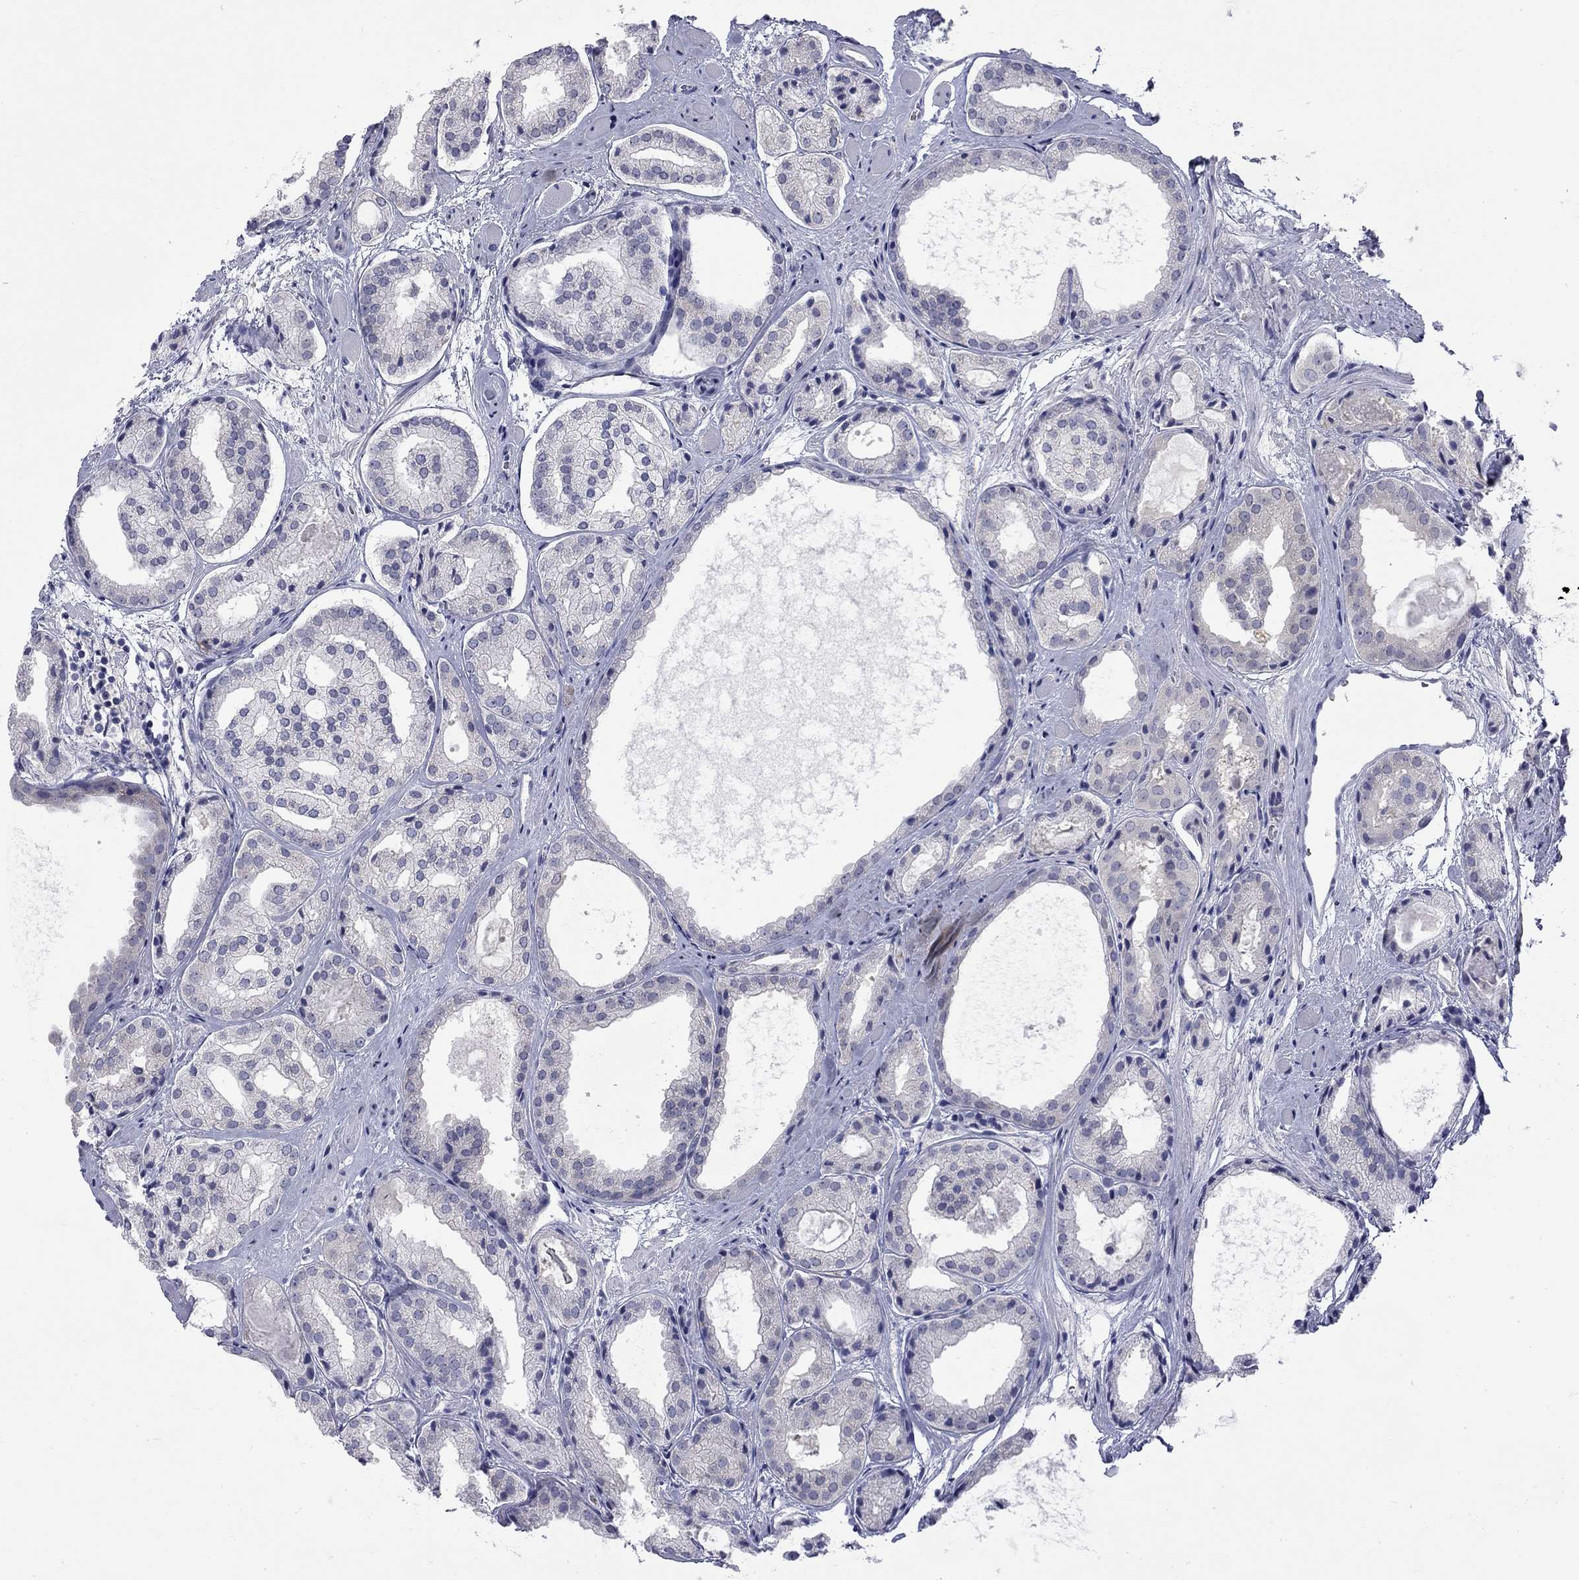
{"staining": {"intensity": "negative", "quantity": "none", "location": "none"}, "tissue": "prostate cancer", "cell_type": "Tumor cells", "image_type": "cancer", "snomed": [{"axis": "morphology", "description": "Adenocarcinoma, Low grade"}, {"axis": "topography", "description": "Prostate"}], "caption": "Immunohistochemistry (IHC) of human prostate cancer (adenocarcinoma (low-grade)) shows no expression in tumor cells.", "gene": "ABCB4", "patient": {"sex": "male", "age": 69}}